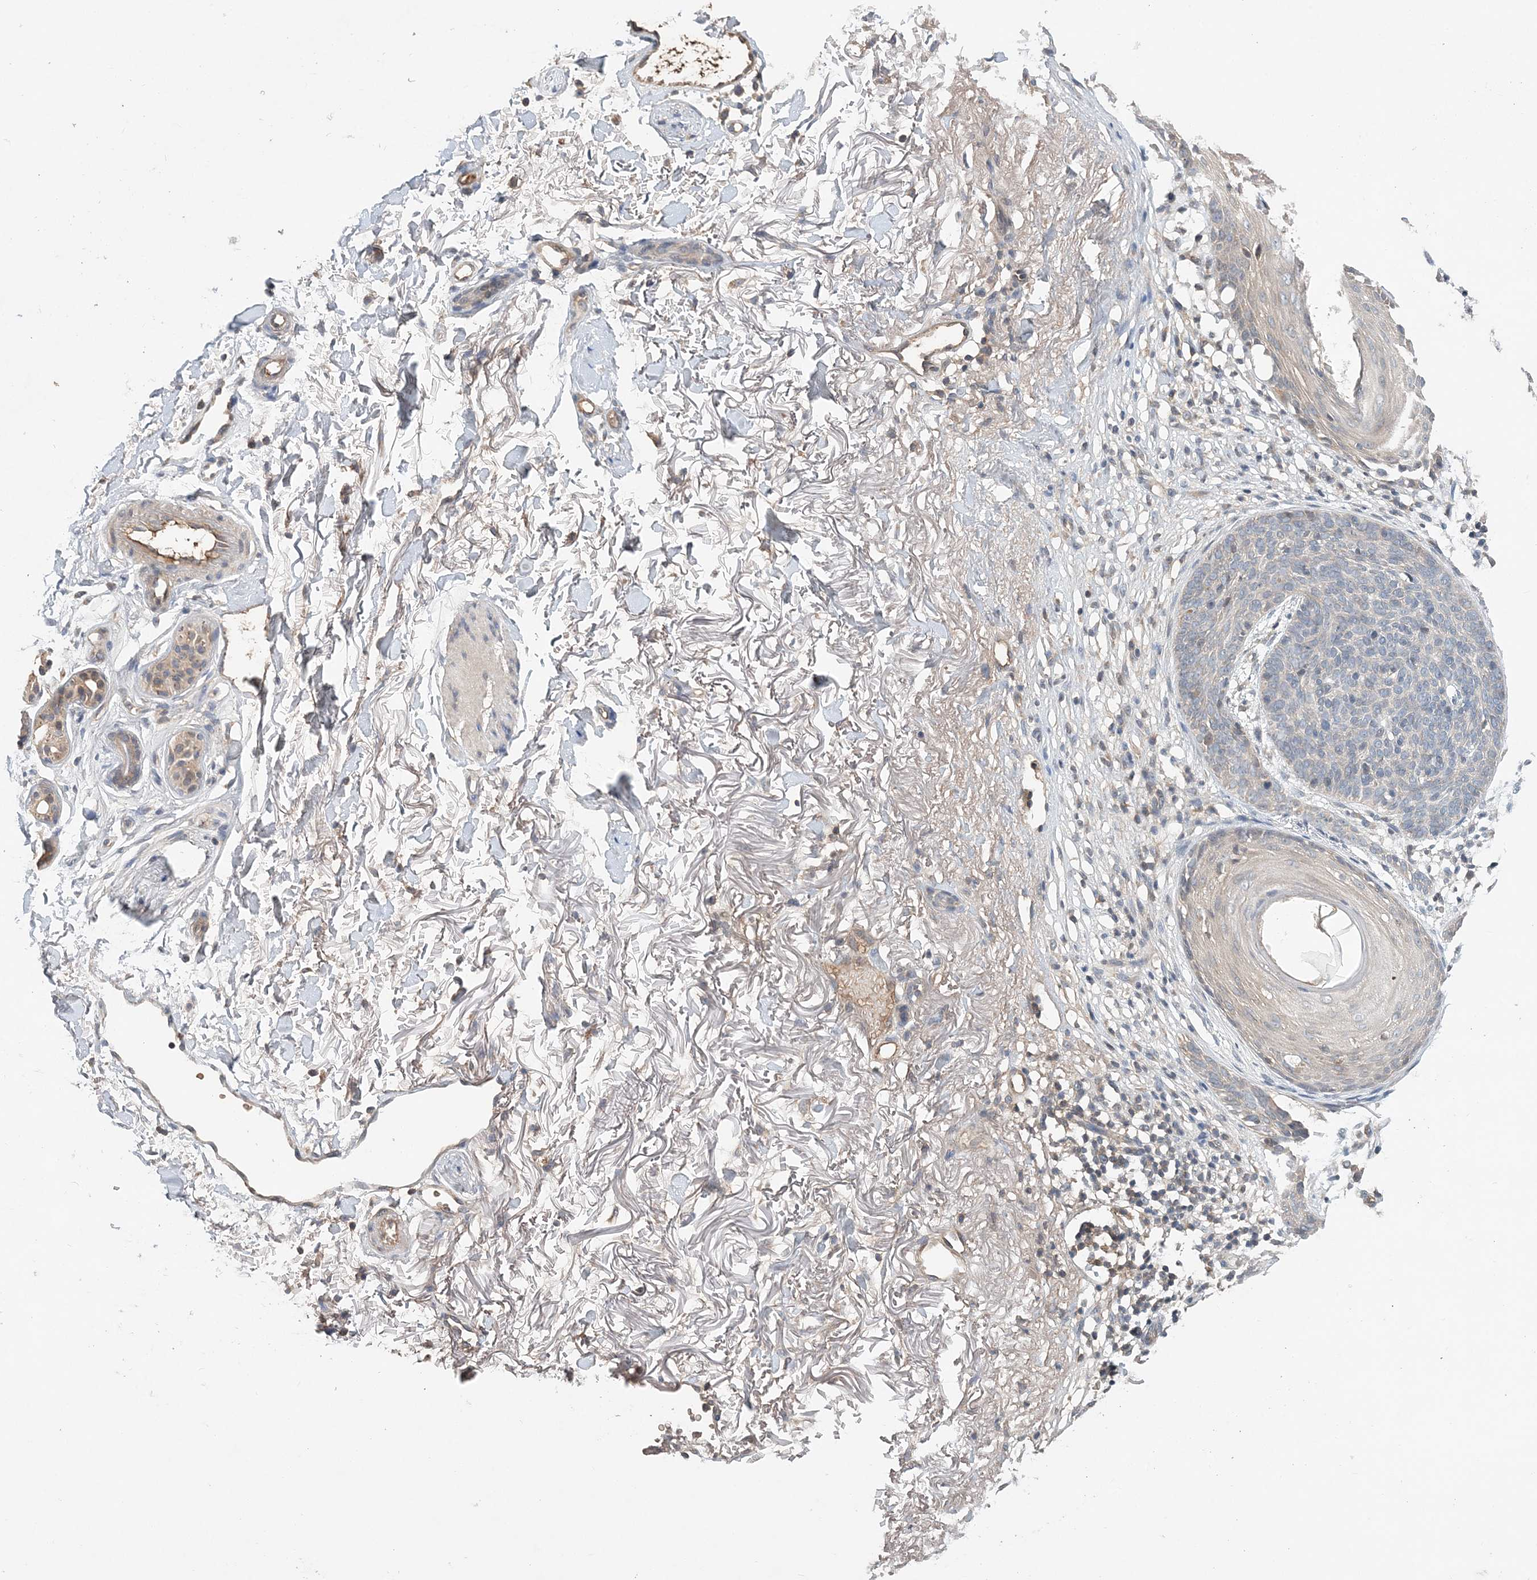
{"staining": {"intensity": "negative", "quantity": "none", "location": "none"}, "tissue": "skin cancer", "cell_type": "Tumor cells", "image_type": "cancer", "snomed": [{"axis": "morphology", "description": "Normal tissue, NOS"}, {"axis": "morphology", "description": "Basal cell carcinoma"}, {"axis": "topography", "description": "Skin"}], "caption": "A photomicrograph of human skin basal cell carcinoma is negative for staining in tumor cells.", "gene": "SYCP3", "patient": {"sex": "female", "age": 70}}